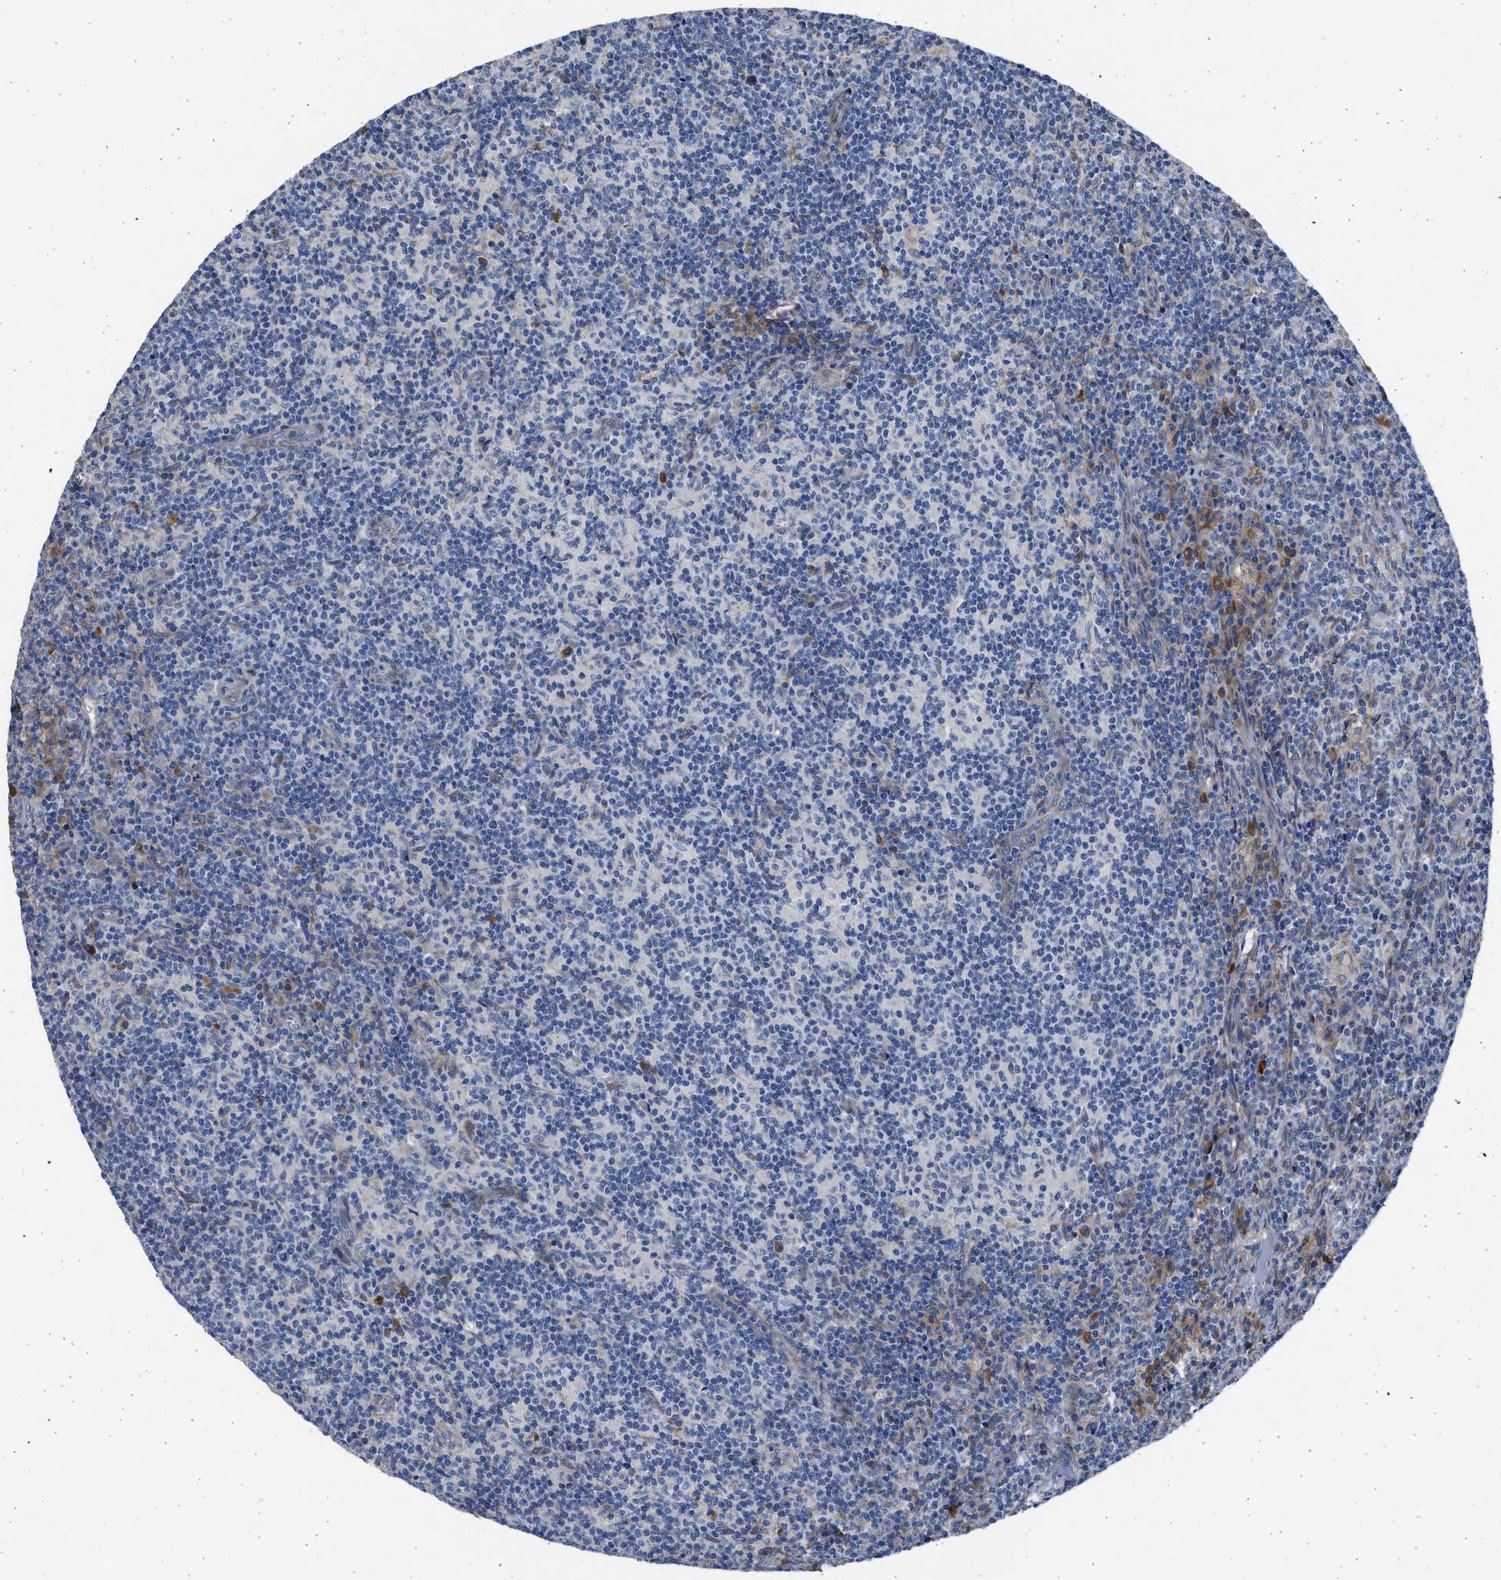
{"staining": {"intensity": "negative", "quantity": "none", "location": "none"}, "tissue": "lymph node", "cell_type": "Non-germinal center cells", "image_type": "normal", "snomed": [{"axis": "morphology", "description": "Normal tissue, NOS"}, {"axis": "morphology", "description": "Inflammation, NOS"}, {"axis": "topography", "description": "Lymph node"}], "caption": "Immunohistochemical staining of unremarkable lymph node displays no significant expression in non-germinal center cells. (DAB (3,3'-diaminobenzidine) immunohistochemistry (IHC) with hematoxylin counter stain).", "gene": "PLD2", "patient": {"sex": "male", "age": 55}}